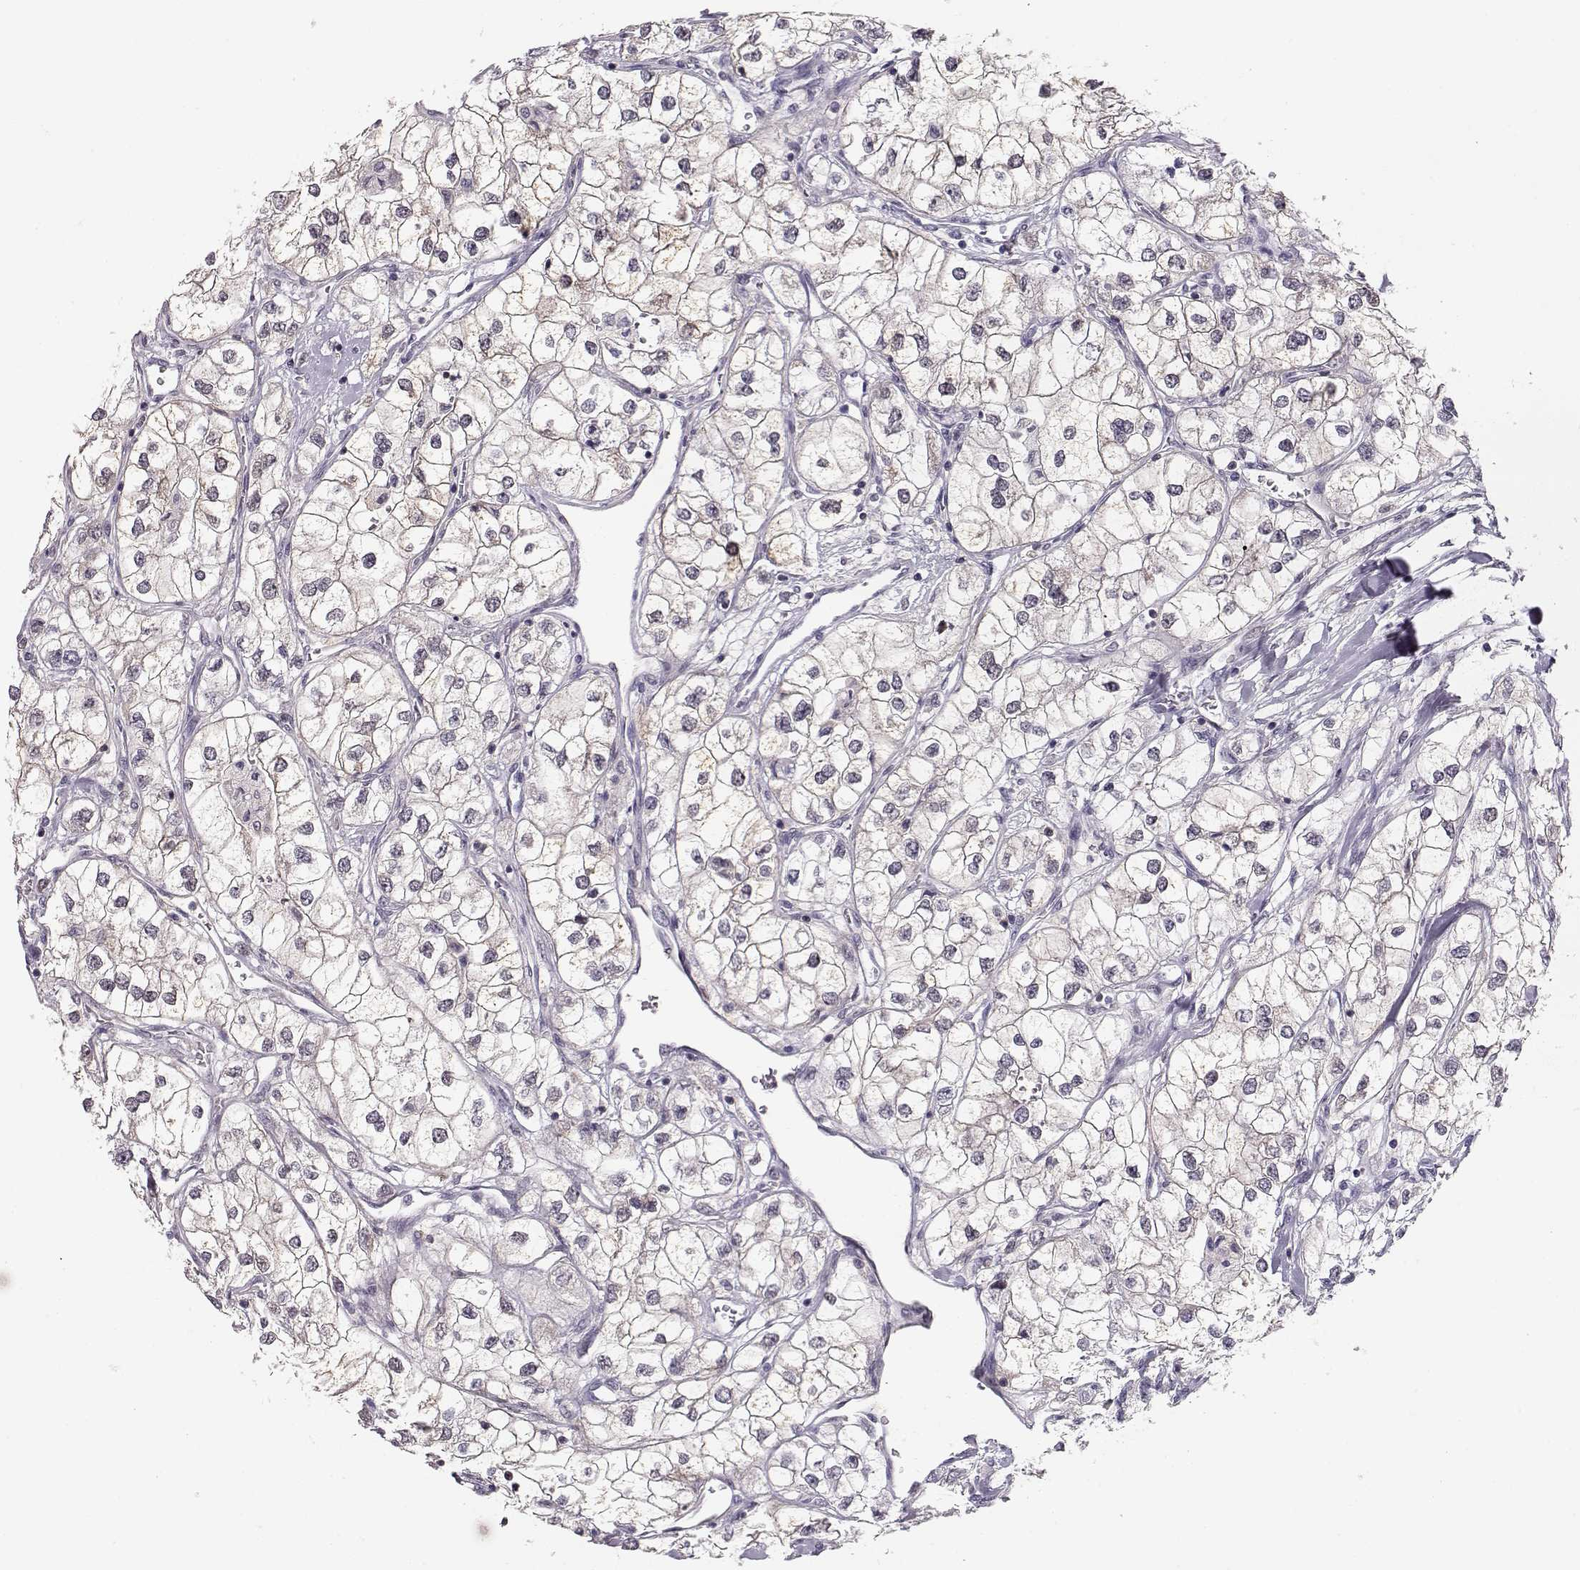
{"staining": {"intensity": "negative", "quantity": "none", "location": "none"}, "tissue": "renal cancer", "cell_type": "Tumor cells", "image_type": "cancer", "snomed": [{"axis": "morphology", "description": "Adenocarcinoma, NOS"}, {"axis": "topography", "description": "Kidney"}], "caption": "Immunohistochemistry photomicrograph of renal cancer stained for a protein (brown), which demonstrates no staining in tumor cells.", "gene": "TEPP", "patient": {"sex": "male", "age": 59}}